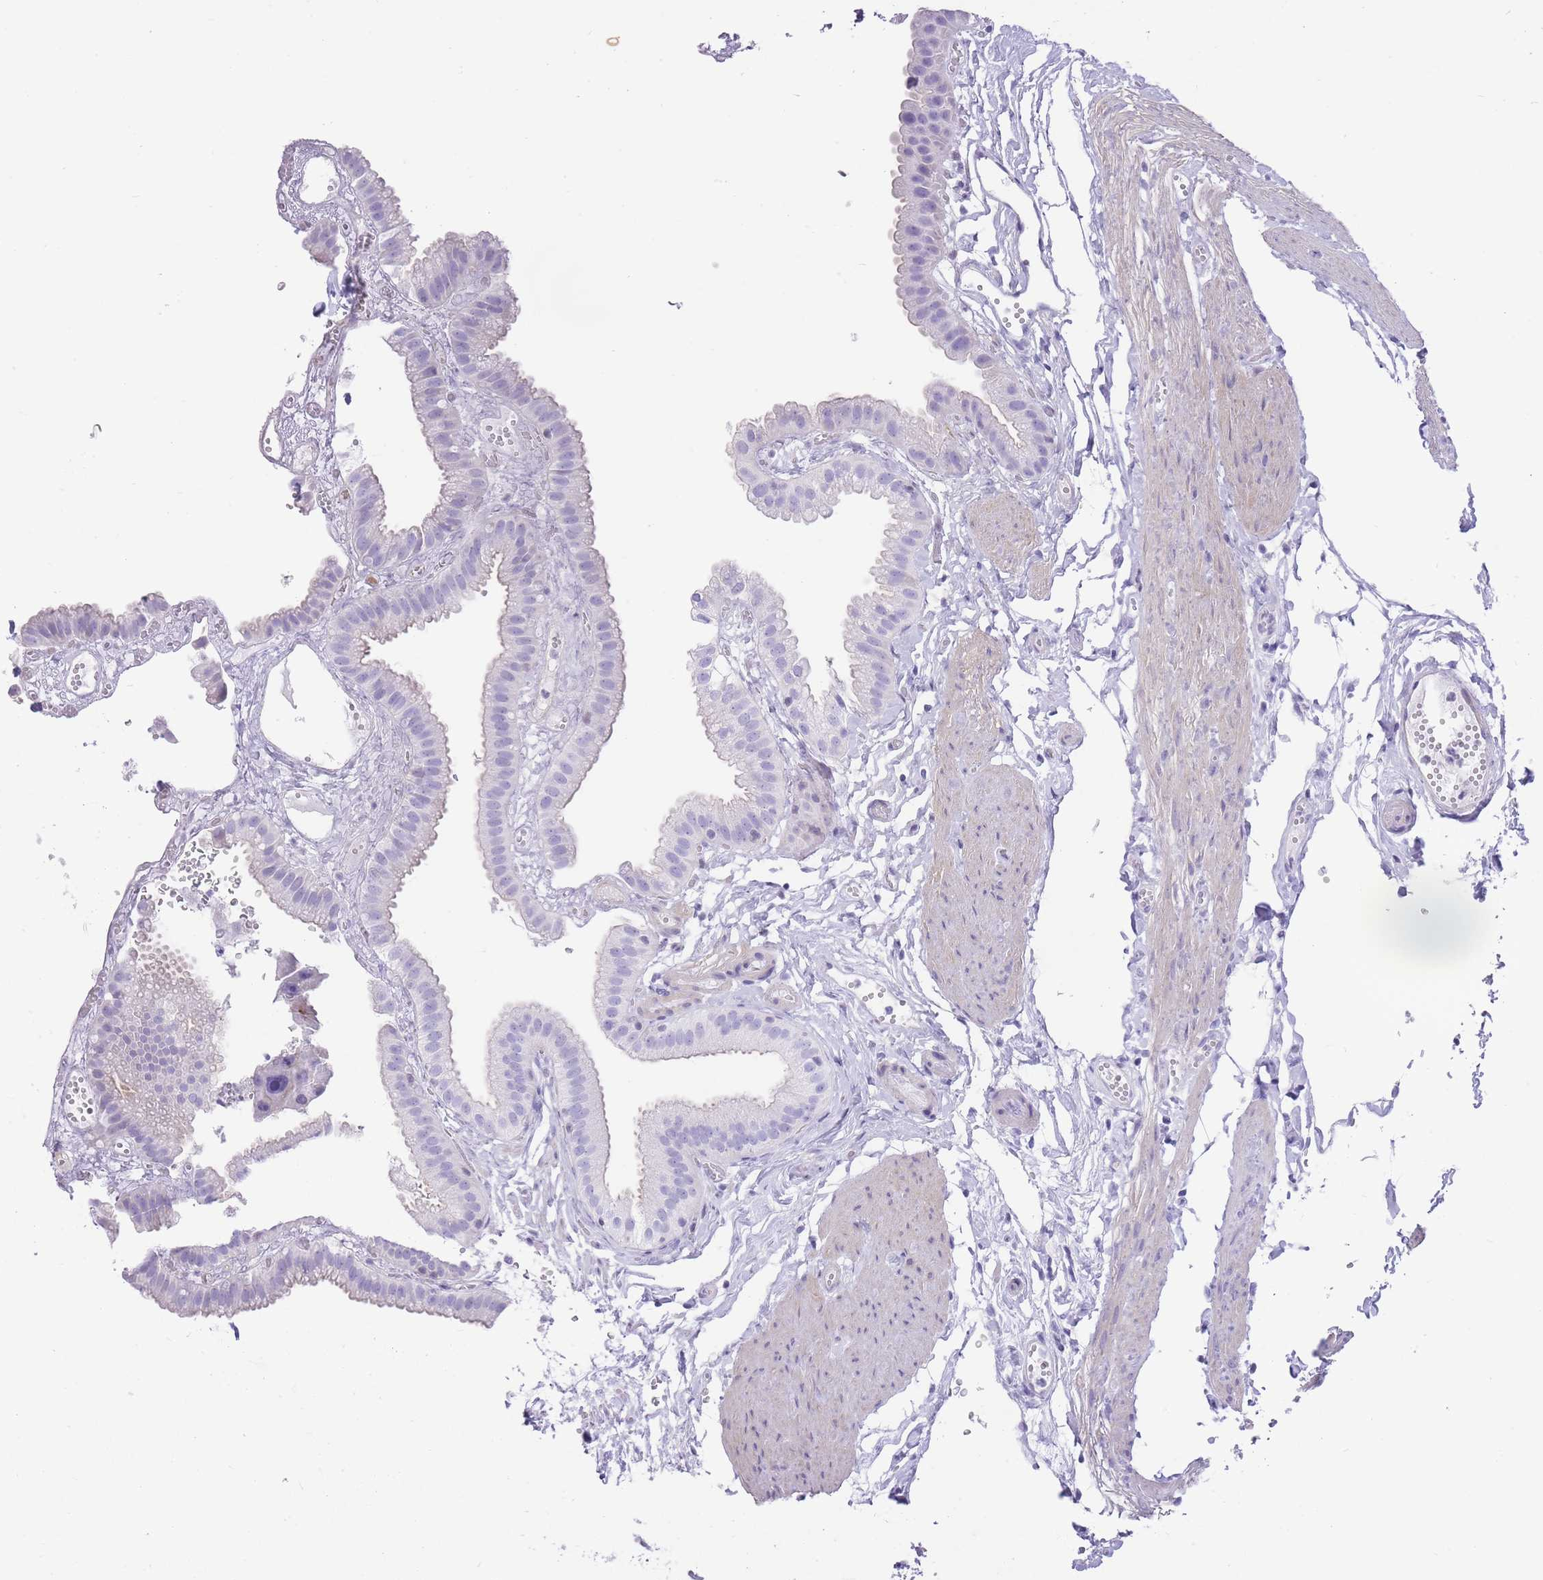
{"staining": {"intensity": "negative", "quantity": "none", "location": "none"}, "tissue": "gallbladder", "cell_type": "Glandular cells", "image_type": "normal", "snomed": [{"axis": "morphology", "description": "Normal tissue, NOS"}, {"axis": "topography", "description": "Gallbladder"}], "caption": "IHC image of normal gallbladder: human gallbladder stained with DAB displays no significant protein expression in glandular cells. Nuclei are stained in blue.", "gene": "OR11H12", "patient": {"sex": "female", "age": 61}}